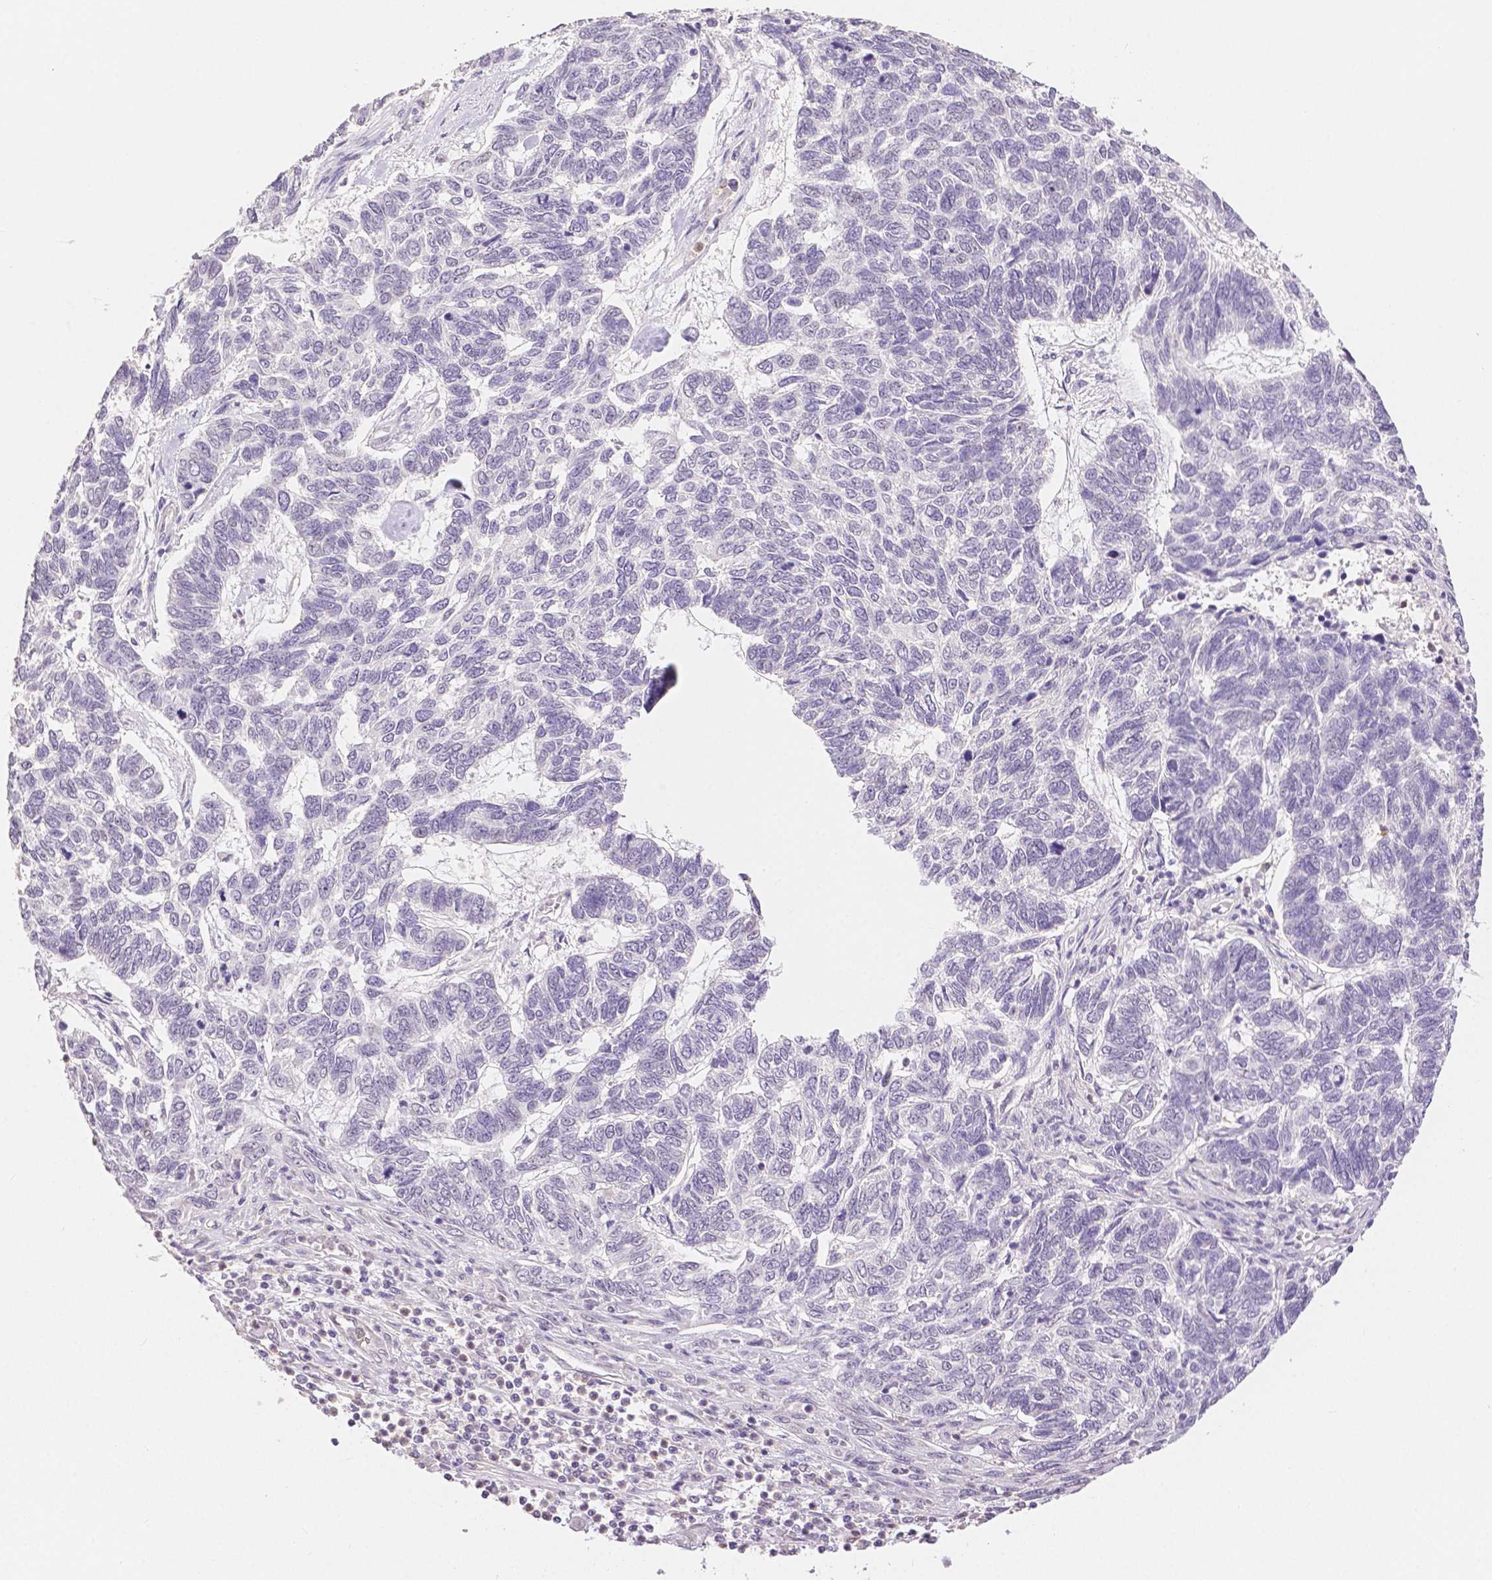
{"staining": {"intensity": "negative", "quantity": "none", "location": "none"}, "tissue": "skin cancer", "cell_type": "Tumor cells", "image_type": "cancer", "snomed": [{"axis": "morphology", "description": "Basal cell carcinoma"}, {"axis": "topography", "description": "Skin"}], "caption": "IHC micrograph of neoplastic tissue: human basal cell carcinoma (skin) stained with DAB demonstrates no significant protein expression in tumor cells. (Brightfield microscopy of DAB (3,3'-diaminobenzidine) immunohistochemistry at high magnification).", "gene": "OCLN", "patient": {"sex": "female", "age": 65}}